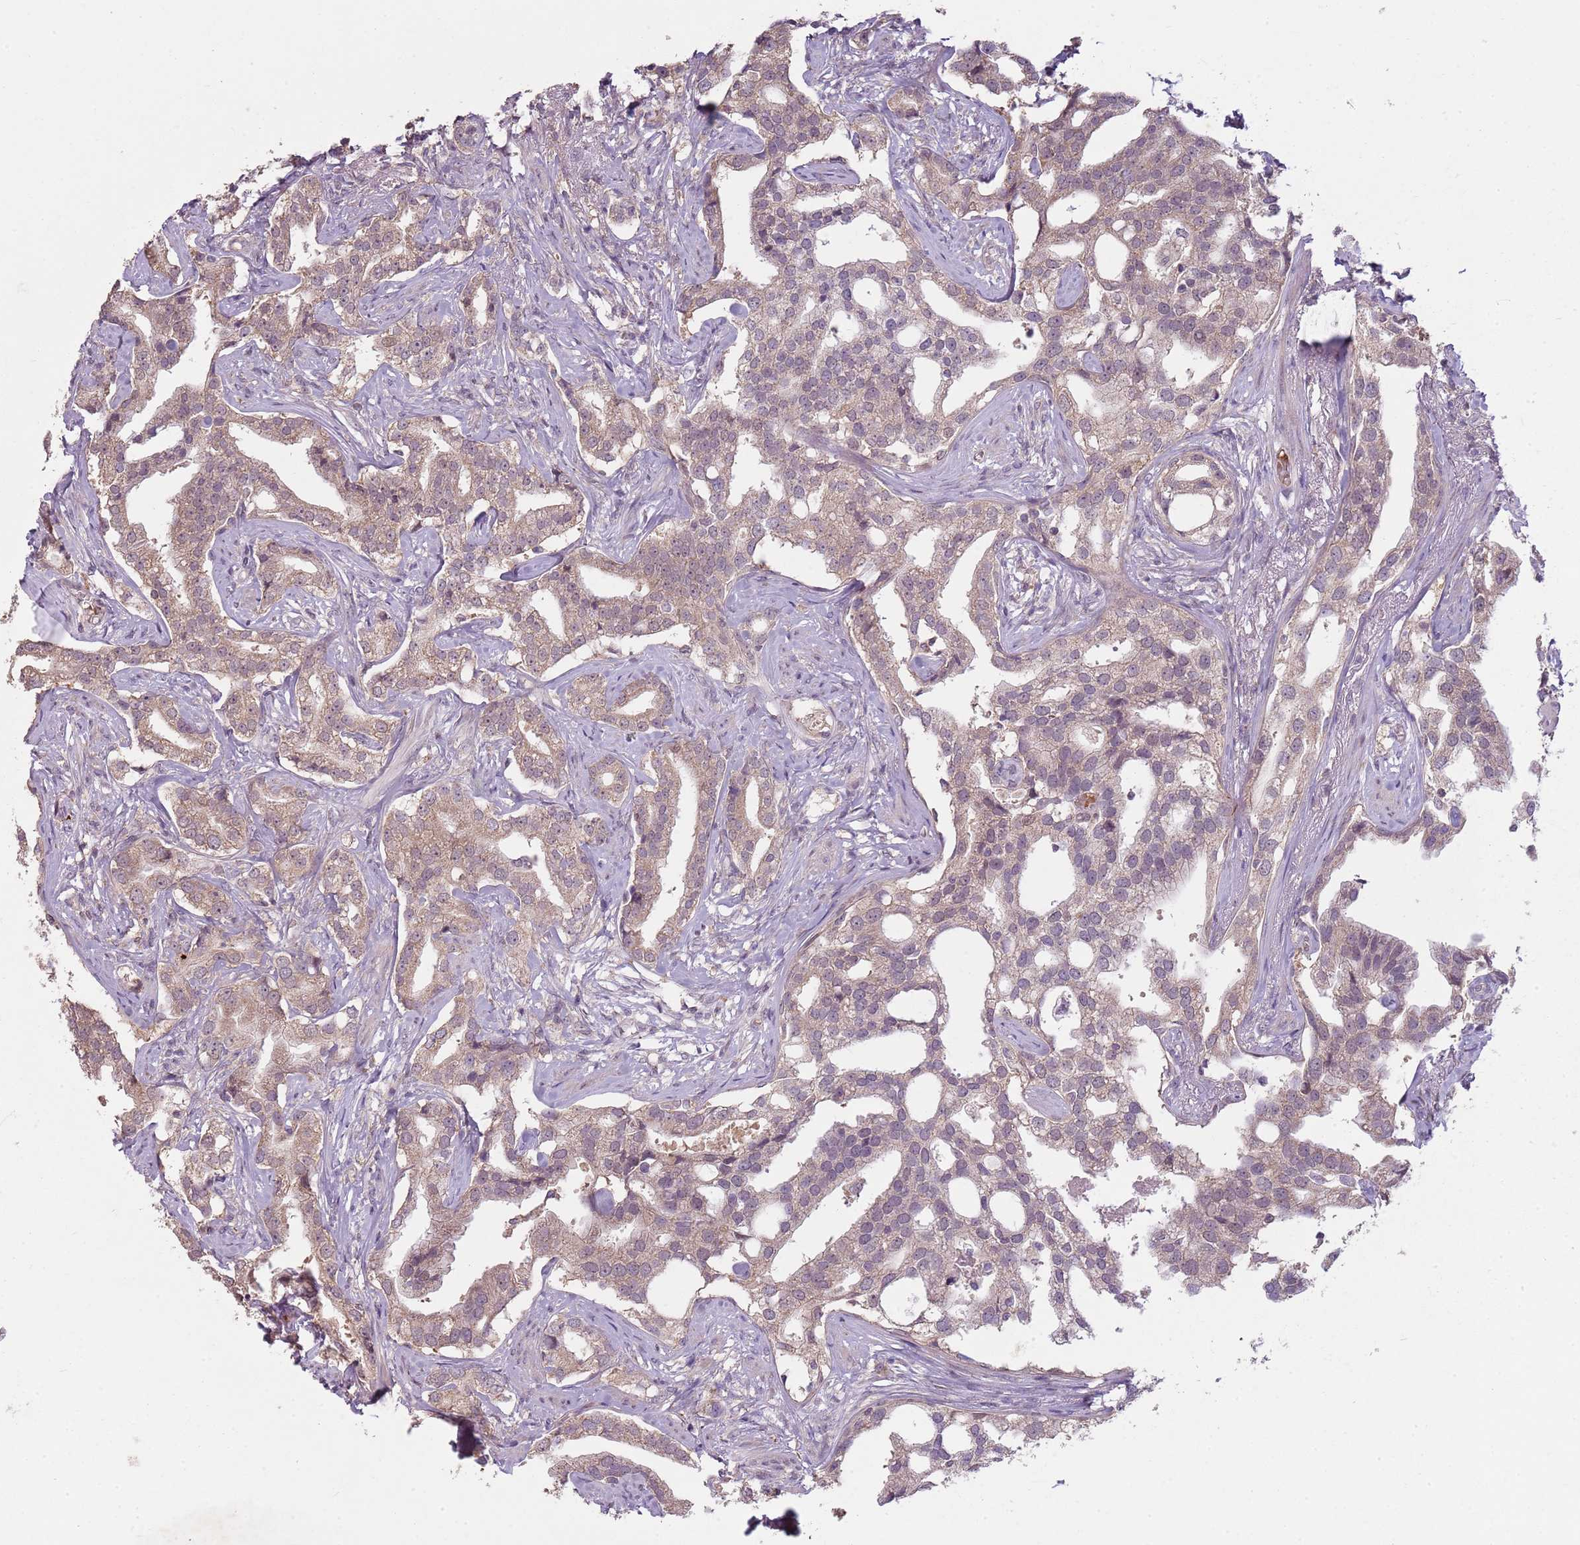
{"staining": {"intensity": "weak", "quantity": ">75%", "location": "cytoplasmic/membranous"}, "tissue": "prostate cancer", "cell_type": "Tumor cells", "image_type": "cancer", "snomed": [{"axis": "morphology", "description": "Adenocarcinoma, High grade"}, {"axis": "topography", "description": "Prostate"}], "caption": "This image reveals immunohistochemistry (IHC) staining of human adenocarcinoma (high-grade) (prostate), with low weak cytoplasmic/membranous expression in approximately >75% of tumor cells.", "gene": "TEKT4", "patient": {"sex": "male", "age": 67}}